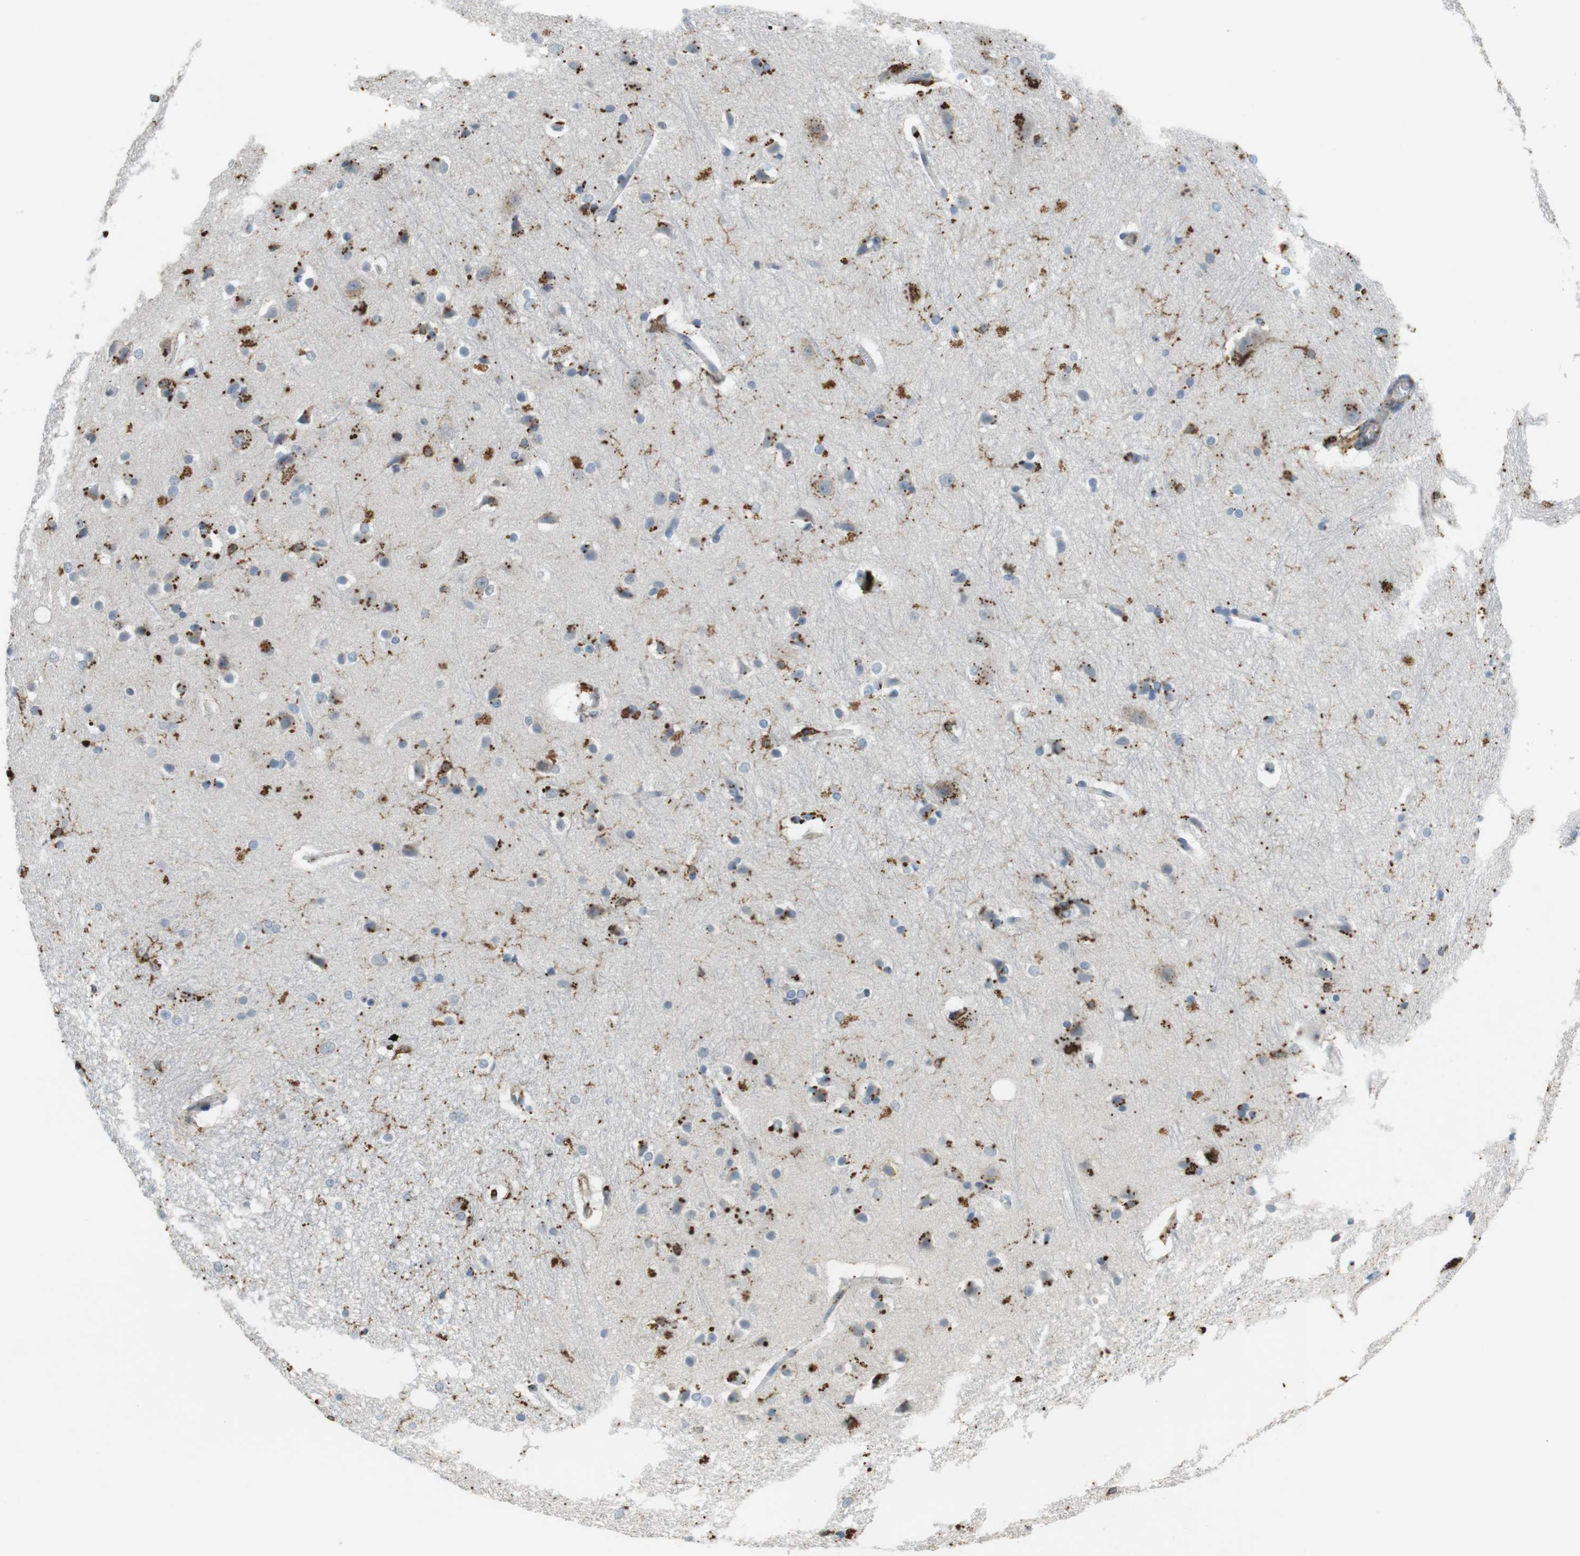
{"staining": {"intensity": "strong", "quantity": "<25%", "location": "cytoplasmic/membranous"}, "tissue": "hippocampus", "cell_type": "Glial cells", "image_type": "normal", "snomed": [{"axis": "morphology", "description": "Normal tissue, NOS"}, {"axis": "topography", "description": "Hippocampus"}], "caption": "Glial cells reveal strong cytoplasmic/membranous positivity in approximately <25% of cells in unremarkable hippocampus. (Stains: DAB (3,3'-diaminobenzidine) in brown, nuclei in blue, Microscopy: brightfield microscopy at high magnification).", "gene": "HLA", "patient": {"sex": "female", "age": 19}}